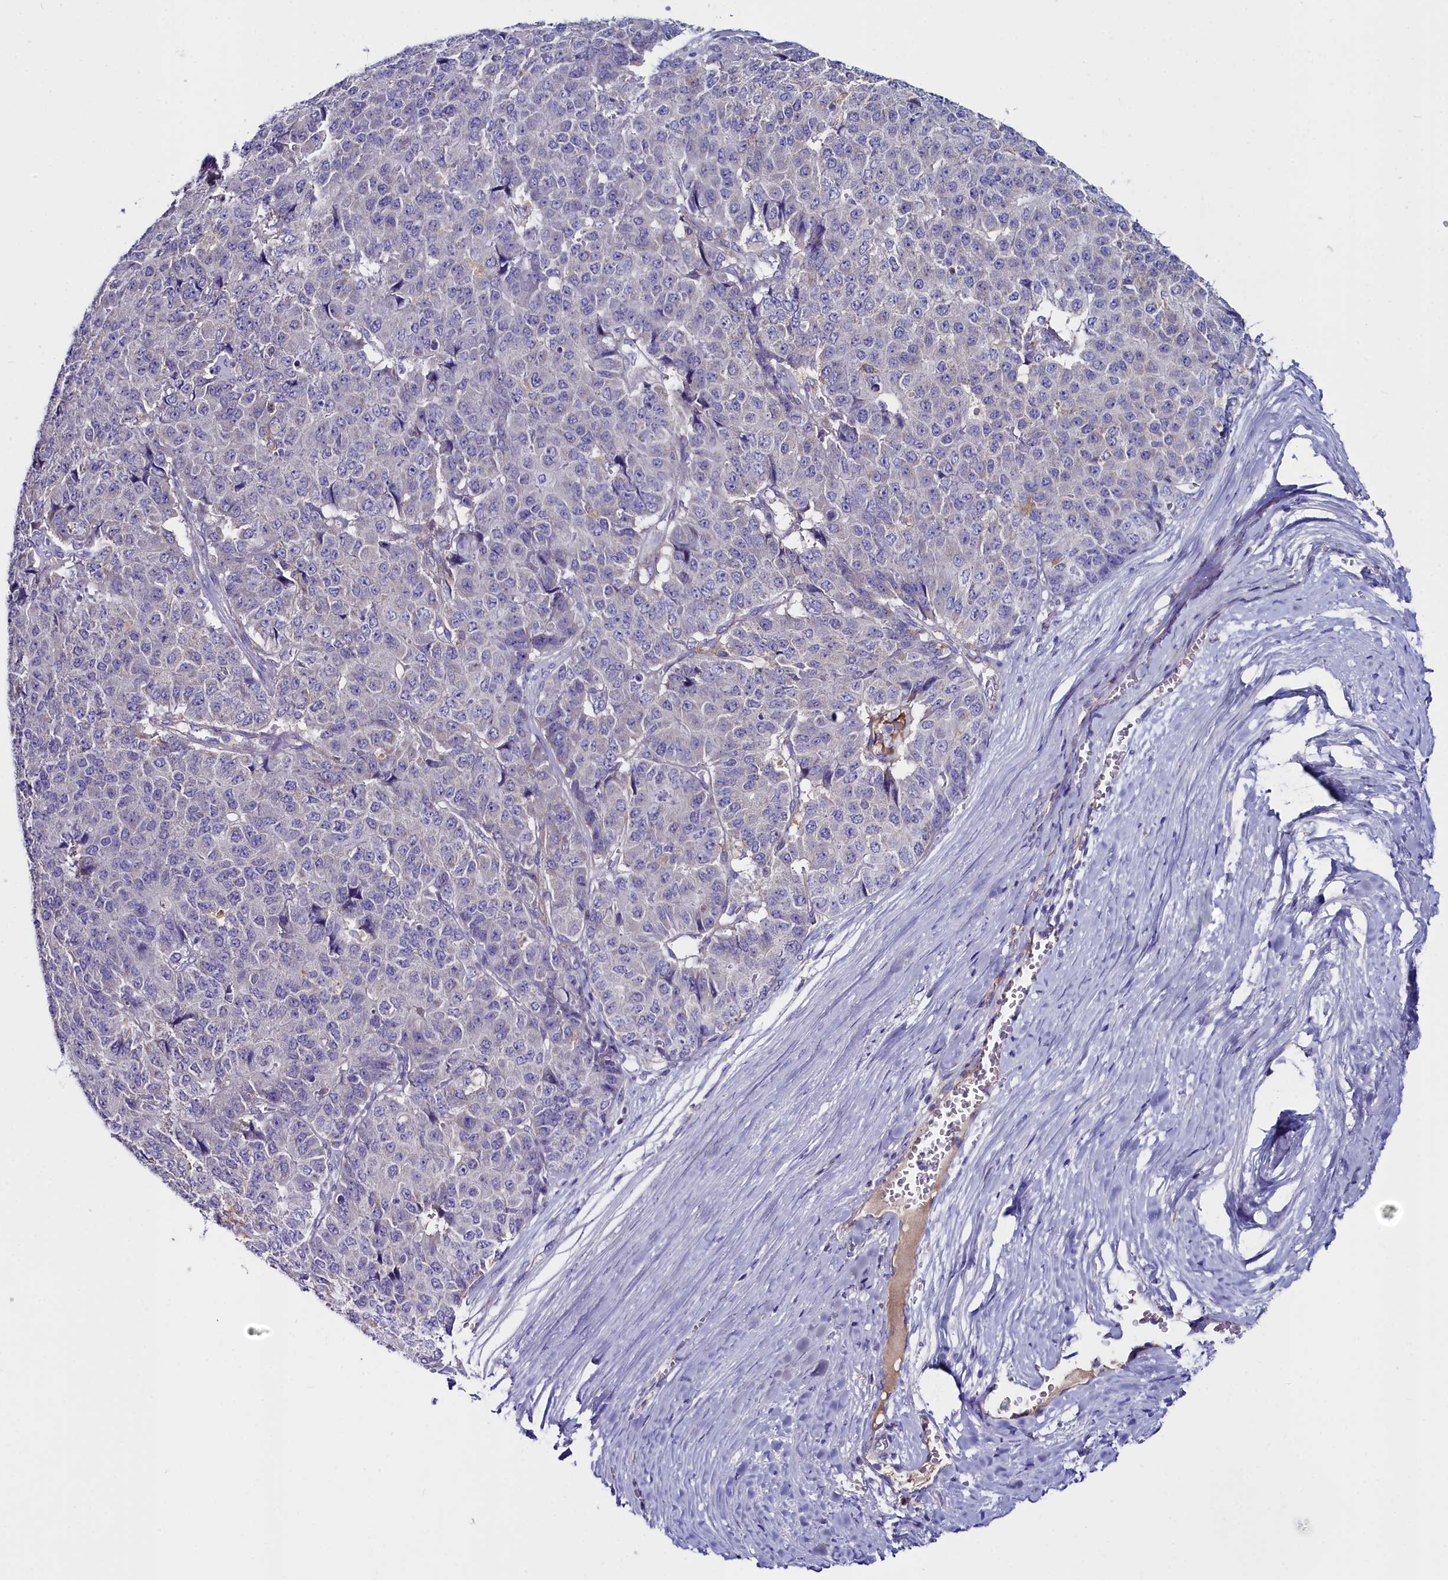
{"staining": {"intensity": "negative", "quantity": "none", "location": "none"}, "tissue": "pancreatic cancer", "cell_type": "Tumor cells", "image_type": "cancer", "snomed": [{"axis": "morphology", "description": "Adenocarcinoma, NOS"}, {"axis": "topography", "description": "Pancreas"}], "caption": "Immunohistochemistry (IHC) photomicrograph of neoplastic tissue: human pancreatic cancer (adenocarcinoma) stained with DAB (3,3'-diaminobenzidine) shows no significant protein positivity in tumor cells. (Stains: DAB immunohistochemistry (IHC) with hematoxylin counter stain, Microscopy: brightfield microscopy at high magnification).", "gene": "SLC49A3", "patient": {"sex": "male", "age": 50}}